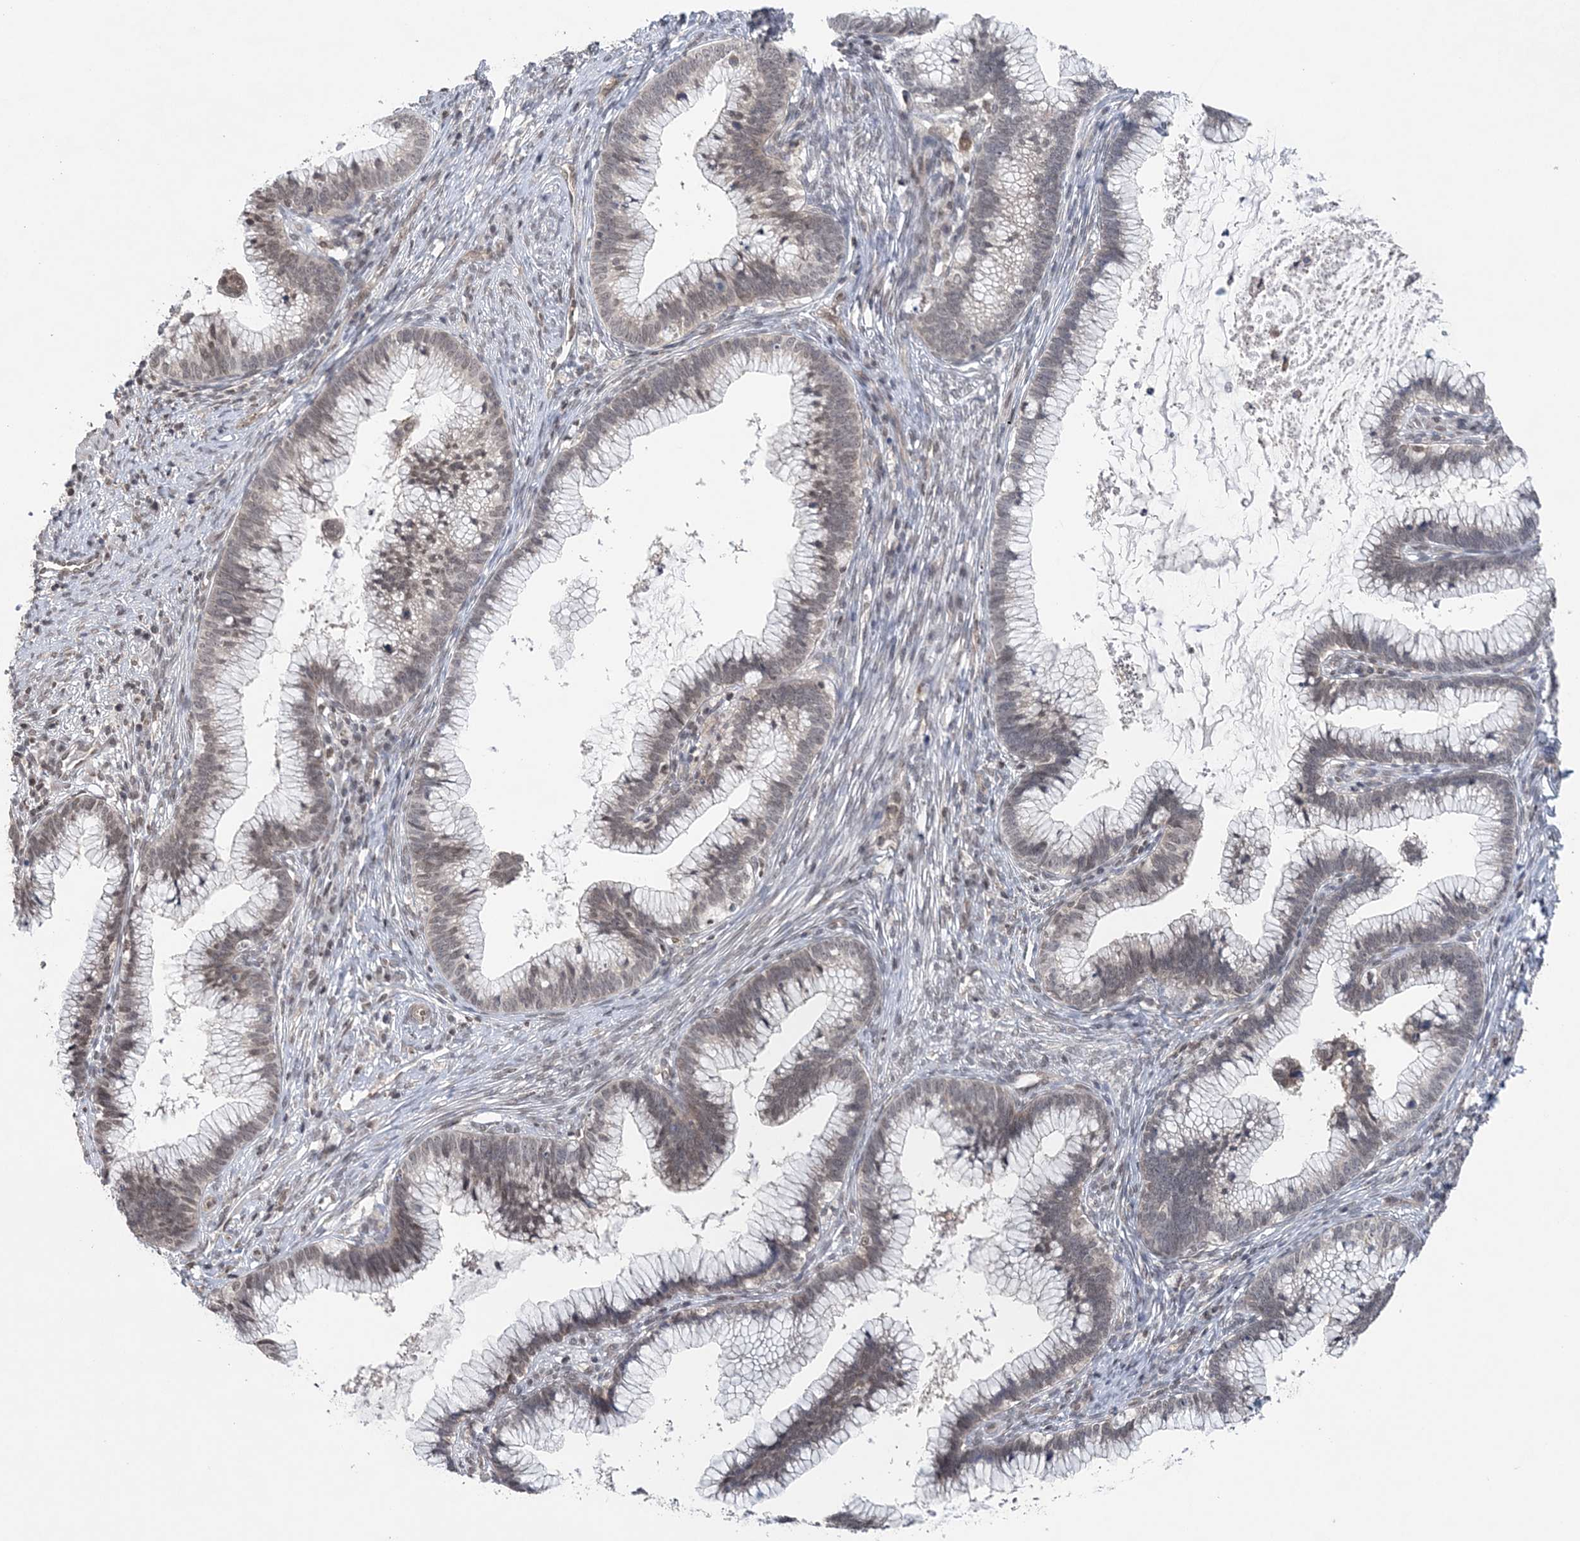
{"staining": {"intensity": "weak", "quantity": "25%-75%", "location": "cytoplasmic/membranous,nuclear"}, "tissue": "cervical cancer", "cell_type": "Tumor cells", "image_type": "cancer", "snomed": [{"axis": "morphology", "description": "Adenocarcinoma, NOS"}, {"axis": "topography", "description": "Cervix"}], "caption": "Immunohistochemistry of human cervical adenocarcinoma displays low levels of weak cytoplasmic/membranous and nuclear expression in approximately 25%-75% of tumor cells.", "gene": "CCDC152", "patient": {"sex": "female", "age": 36}}